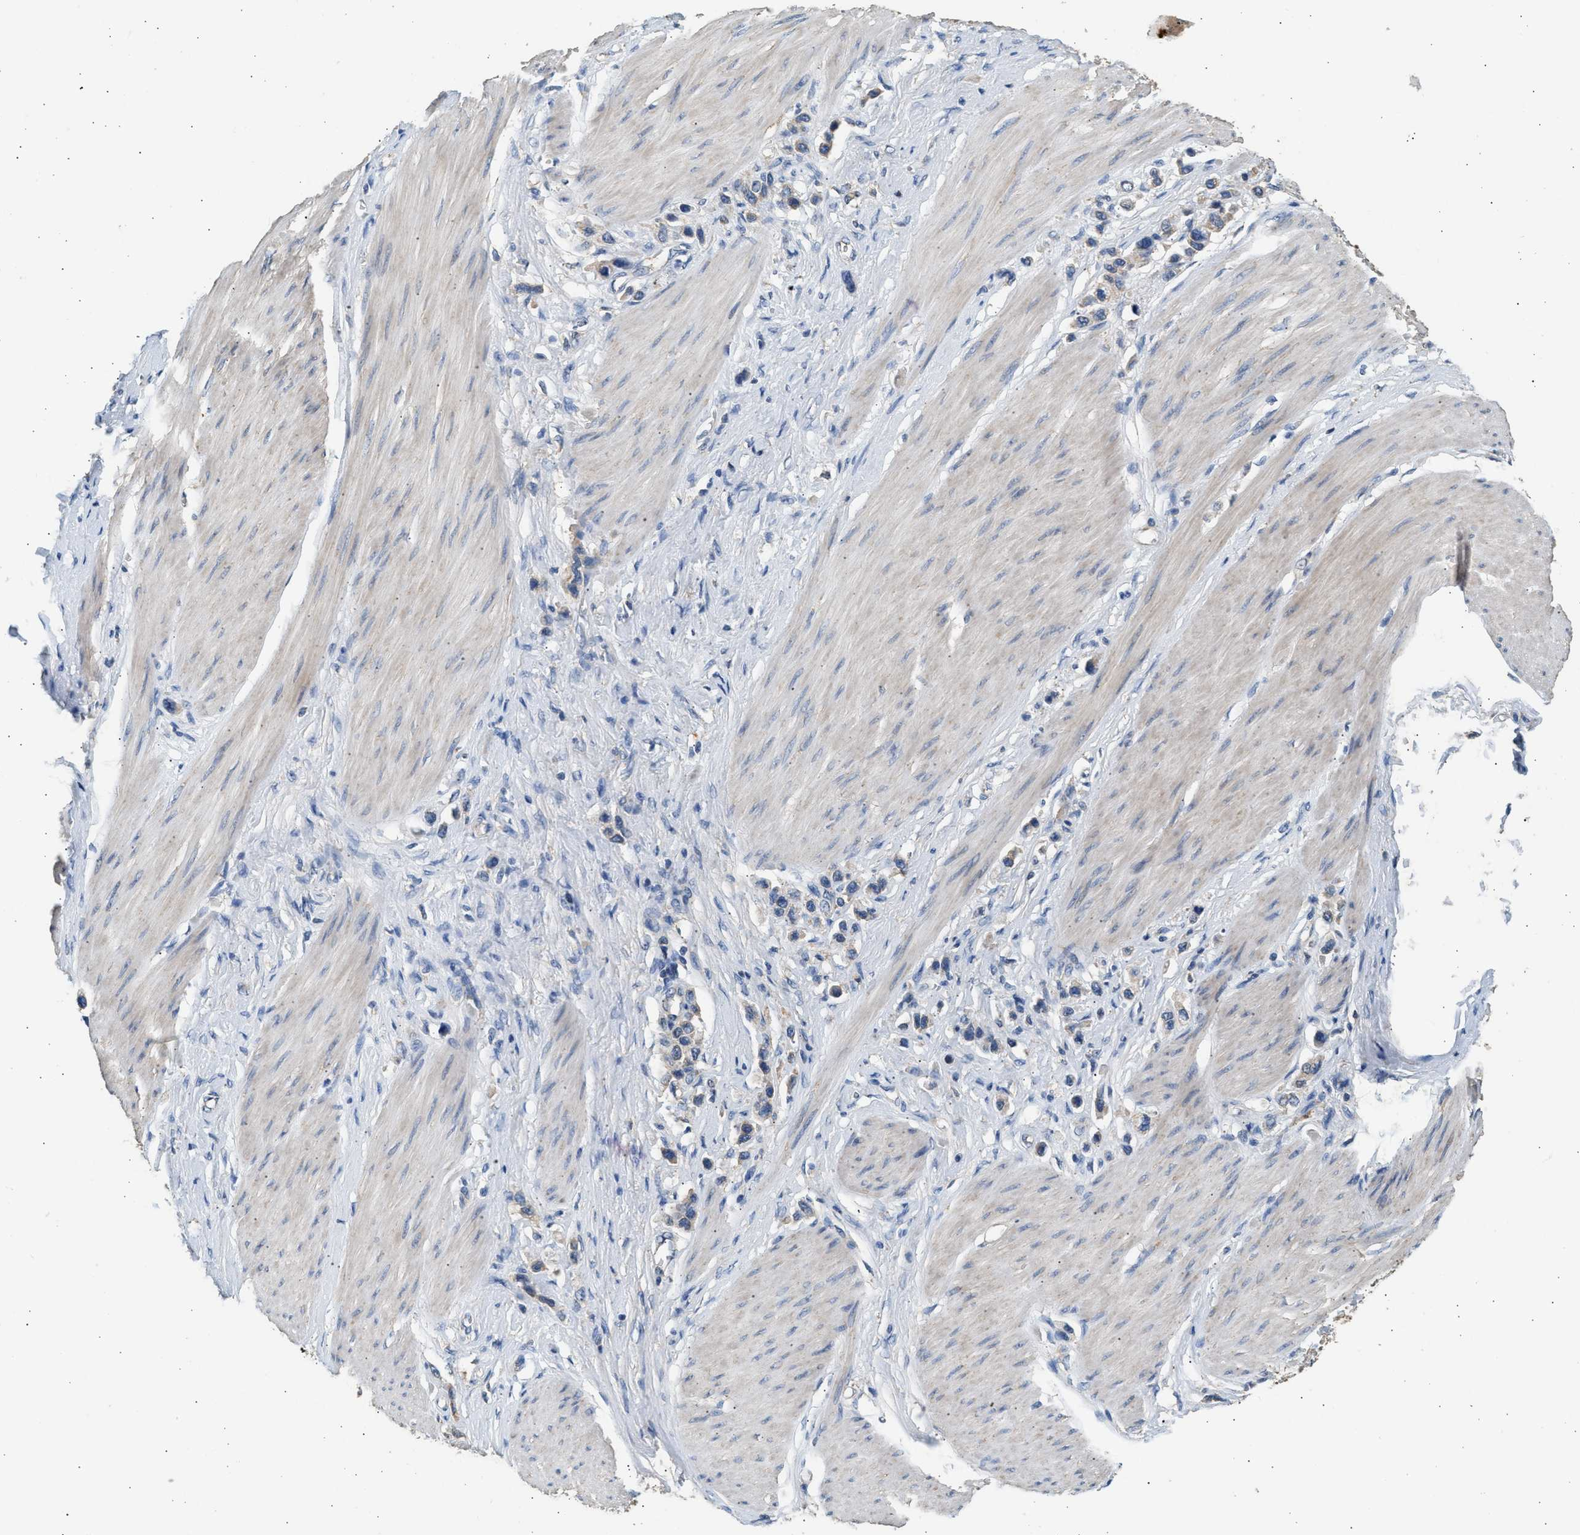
{"staining": {"intensity": "weak", "quantity": "25%-75%", "location": "cytoplasmic/membranous"}, "tissue": "stomach cancer", "cell_type": "Tumor cells", "image_type": "cancer", "snomed": [{"axis": "morphology", "description": "Adenocarcinoma, NOS"}, {"axis": "topography", "description": "Stomach"}], "caption": "Stomach adenocarcinoma stained with DAB IHC shows low levels of weak cytoplasmic/membranous staining in about 25%-75% of tumor cells. The staining was performed using DAB (3,3'-diaminobenzidine) to visualize the protein expression in brown, while the nuclei were stained in blue with hematoxylin (Magnification: 20x).", "gene": "WDR31", "patient": {"sex": "female", "age": 65}}